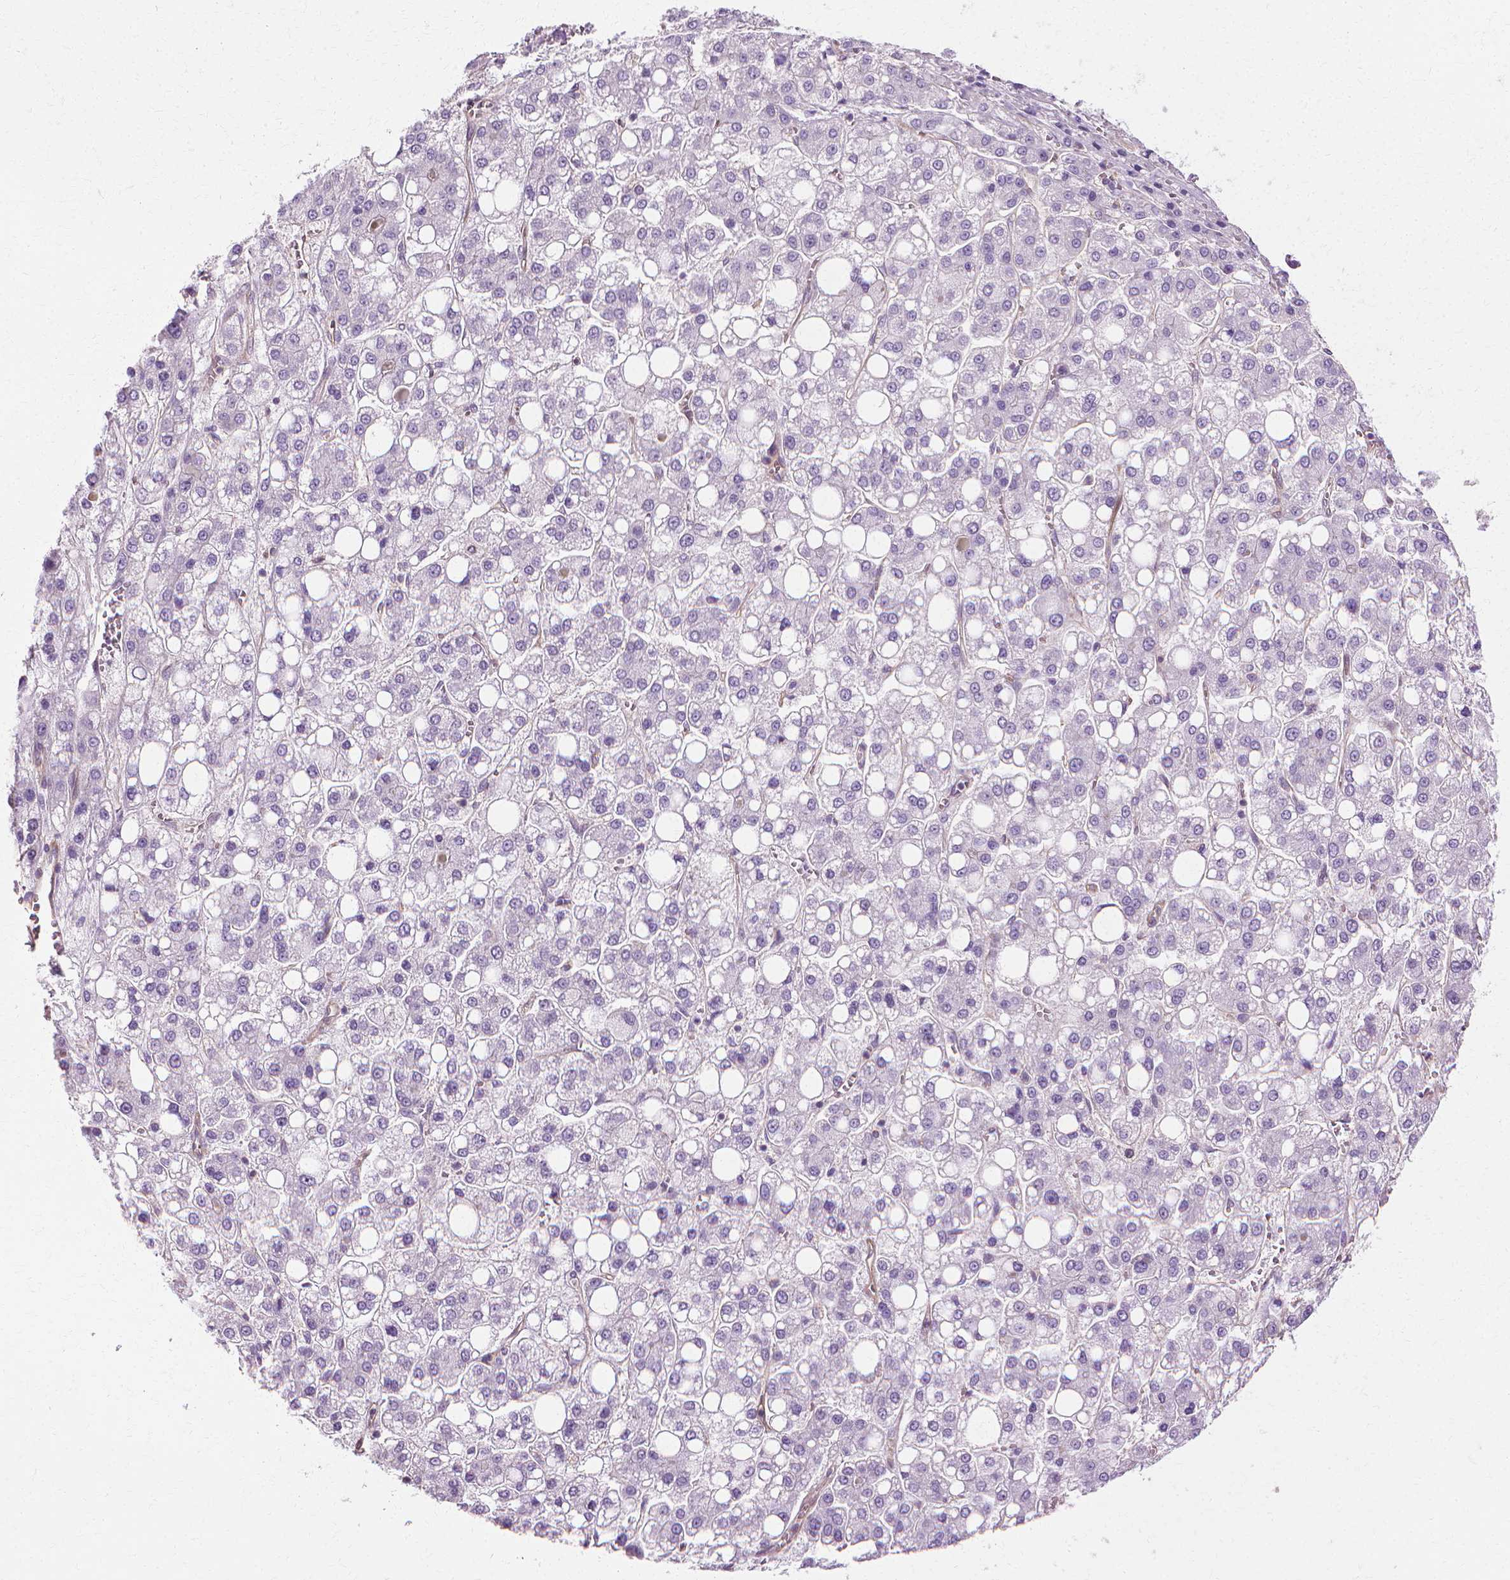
{"staining": {"intensity": "negative", "quantity": "none", "location": "none"}, "tissue": "liver cancer", "cell_type": "Tumor cells", "image_type": "cancer", "snomed": [{"axis": "morphology", "description": "Carcinoma, Hepatocellular, NOS"}, {"axis": "topography", "description": "Liver"}], "caption": "Immunohistochemical staining of human hepatocellular carcinoma (liver) exhibits no significant expression in tumor cells.", "gene": "CFAP157", "patient": {"sex": "male", "age": 73}}